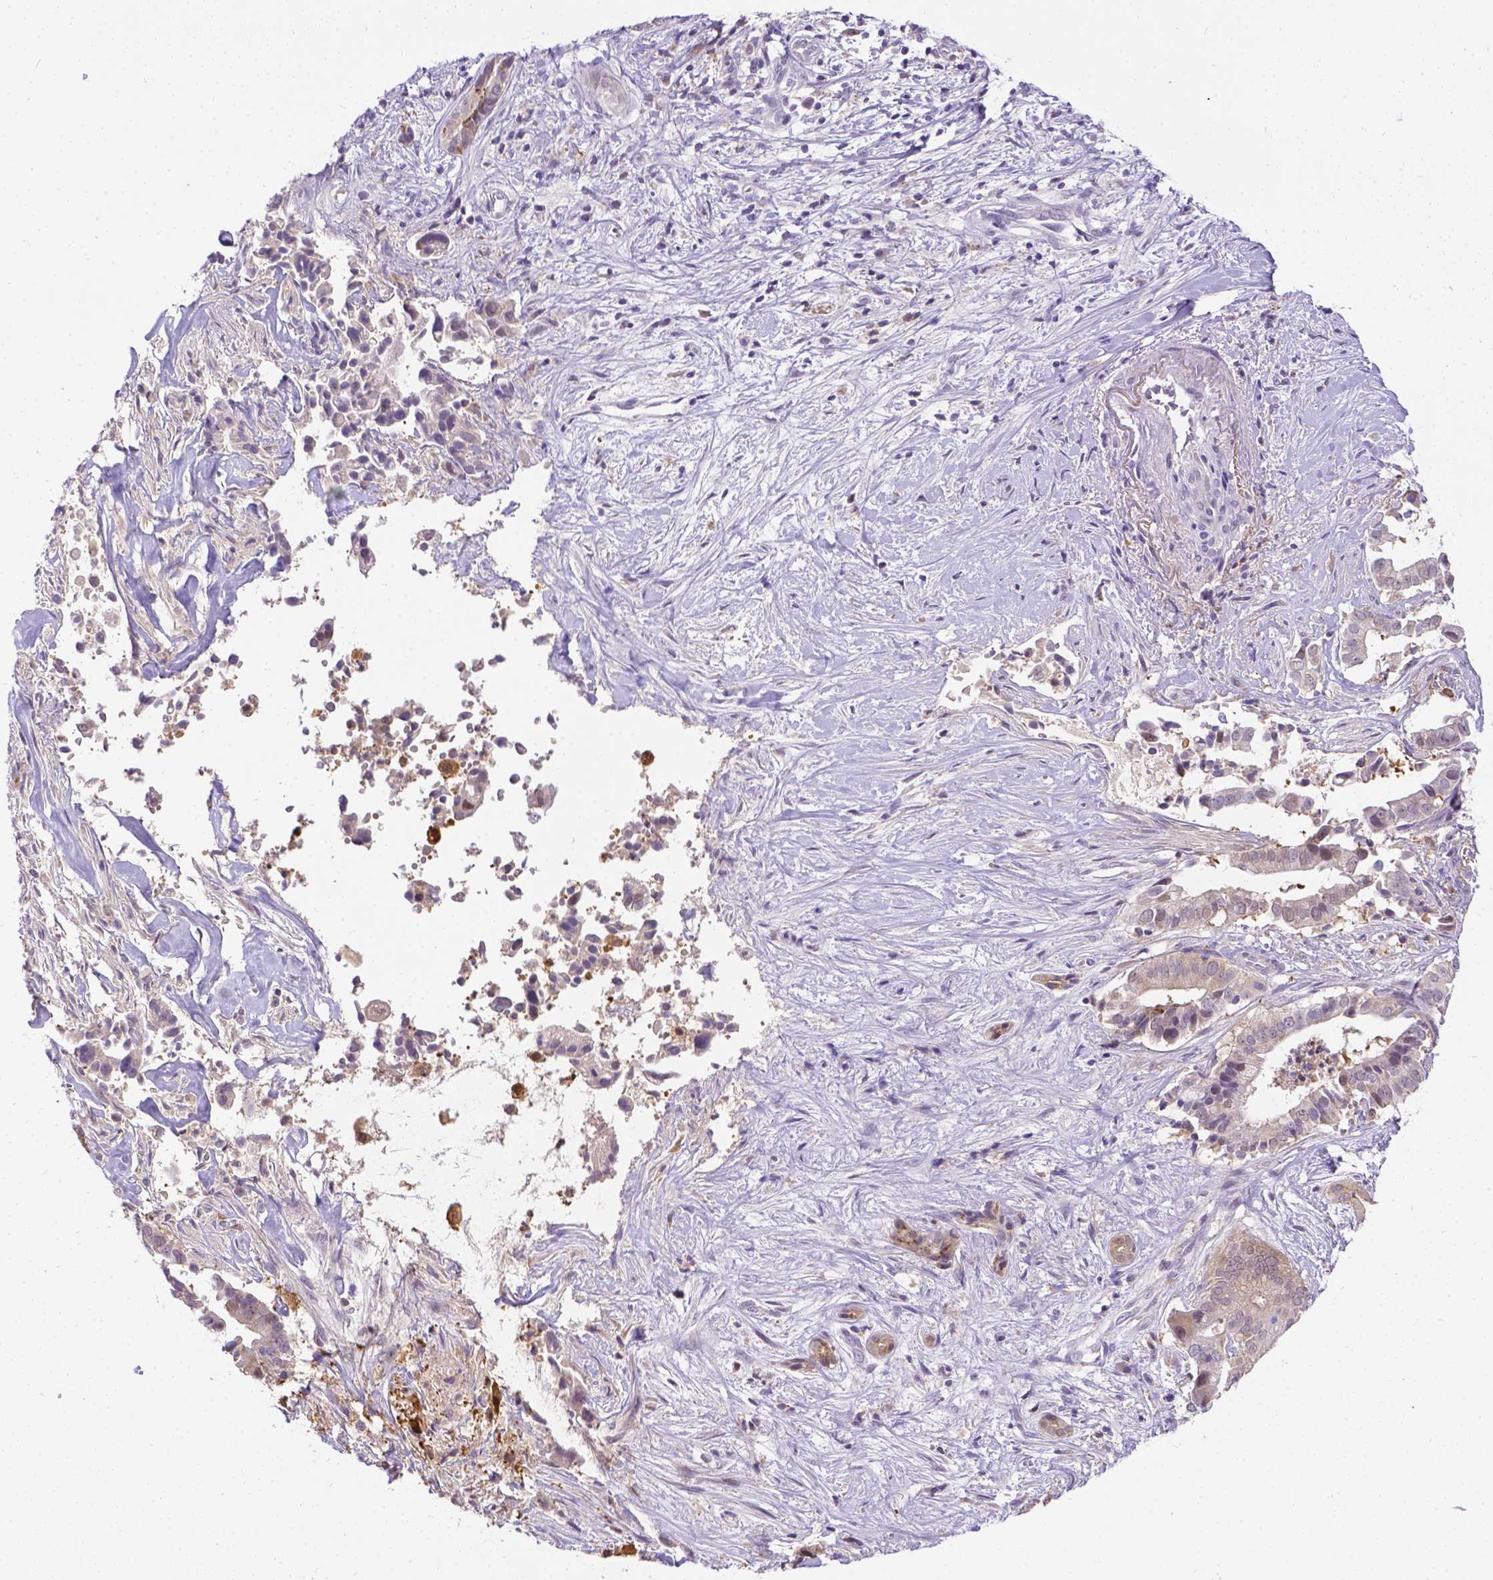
{"staining": {"intensity": "negative", "quantity": "none", "location": "none"}, "tissue": "pancreatic cancer", "cell_type": "Tumor cells", "image_type": "cancer", "snomed": [{"axis": "morphology", "description": "Adenocarcinoma, NOS"}, {"axis": "topography", "description": "Pancreas"}], "caption": "Immunohistochemistry (IHC) histopathology image of neoplastic tissue: pancreatic adenocarcinoma stained with DAB displays no significant protein expression in tumor cells. Brightfield microscopy of immunohistochemistry stained with DAB (3,3'-diaminobenzidine) (brown) and hematoxylin (blue), captured at high magnification.", "gene": "TM4SF18", "patient": {"sex": "male", "age": 61}}